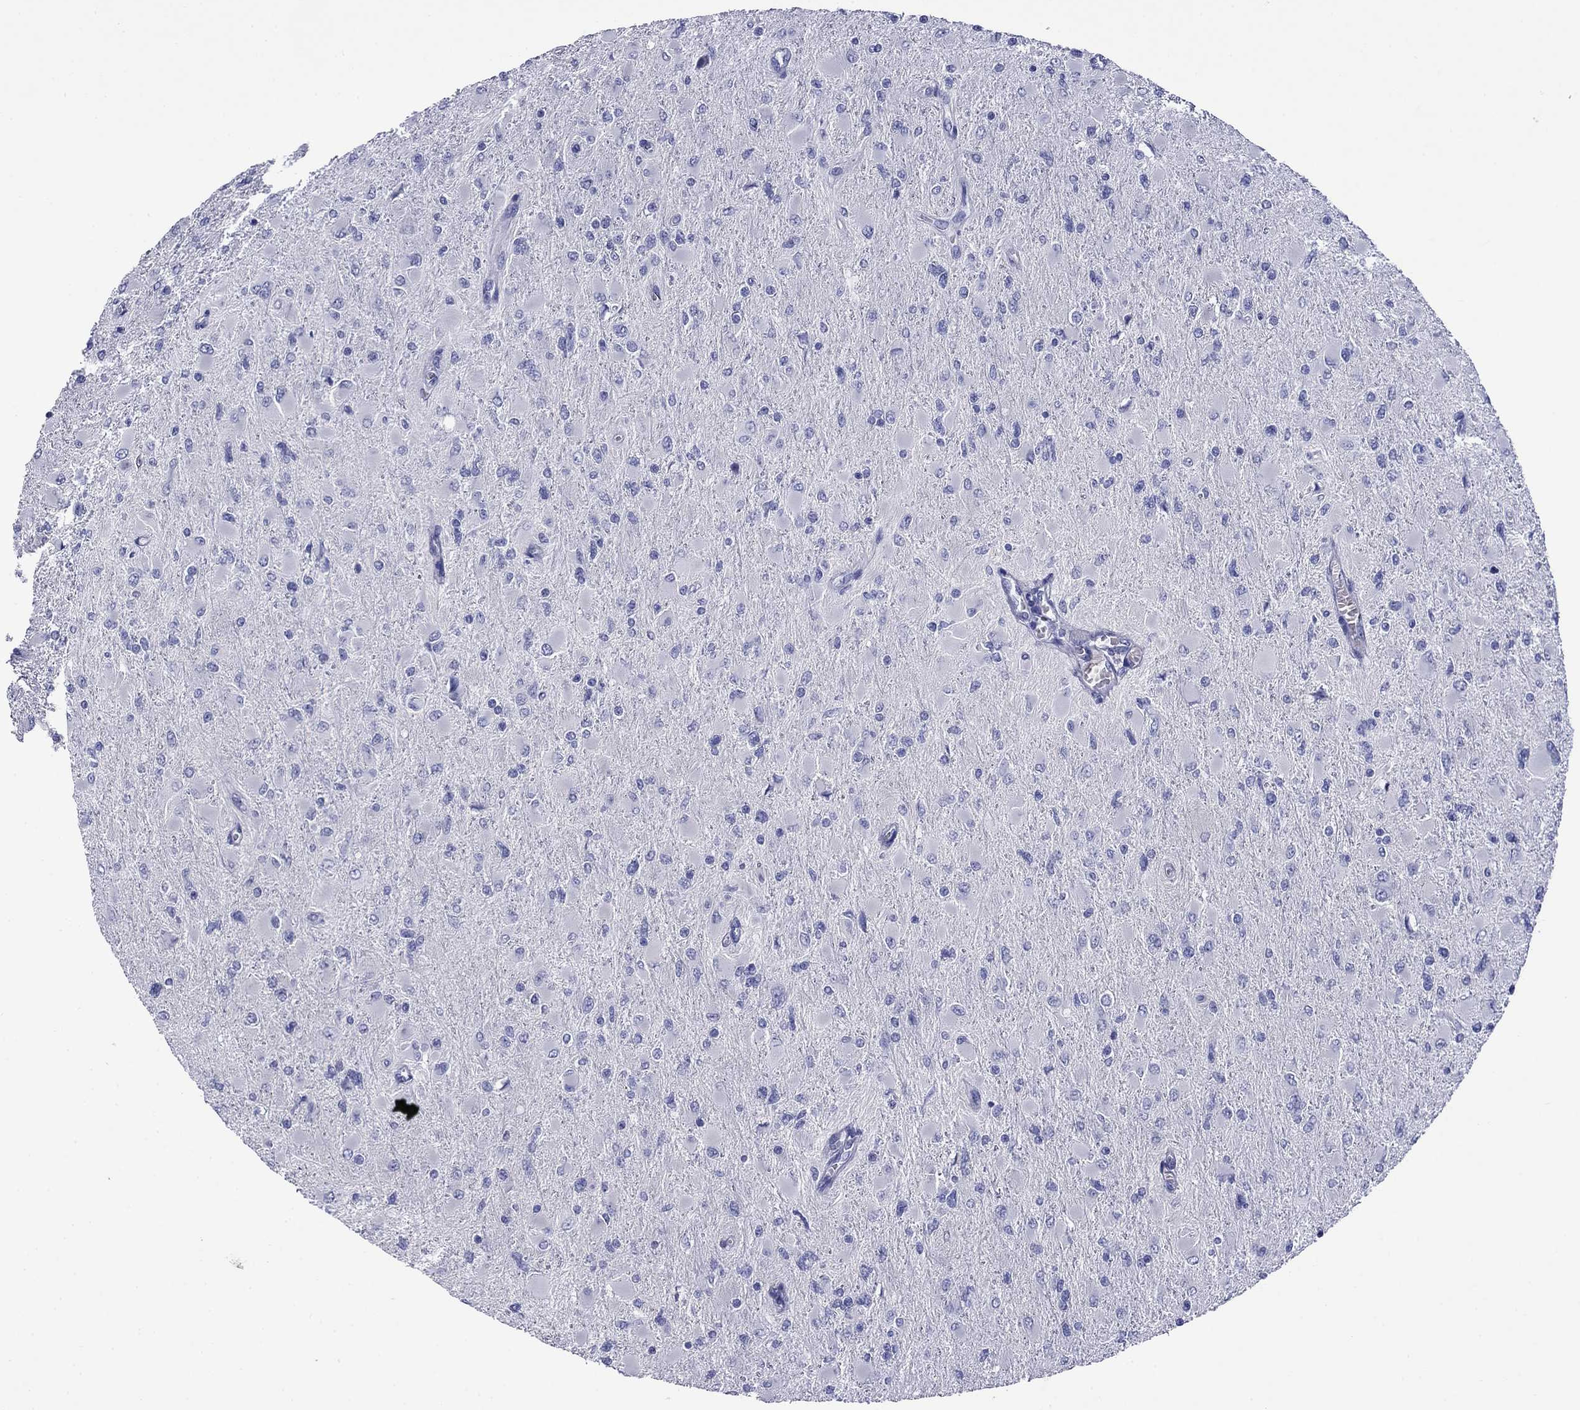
{"staining": {"intensity": "negative", "quantity": "none", "location": "none"}, "tissue": "glioma", "cell_type": "Tumor cells", "image_type": "cancer", "snomed": [{"axis": "morphology", "description": "Glioma, malignant, High grade"}, {"axis": "topography", "description": "Cerebral cortex"}], "caption": "Image shows no significant protein expression in tumor cells of glioma. (Stains: DAB (3,3'-diaminobenzidine) immunohistochemistry (IHC) with hematoxylin counter stain, Microscopy: brightfield microscopy at high magnification).", "gene": "ROM1", "patient": {"sex": "female", "age": 36}}